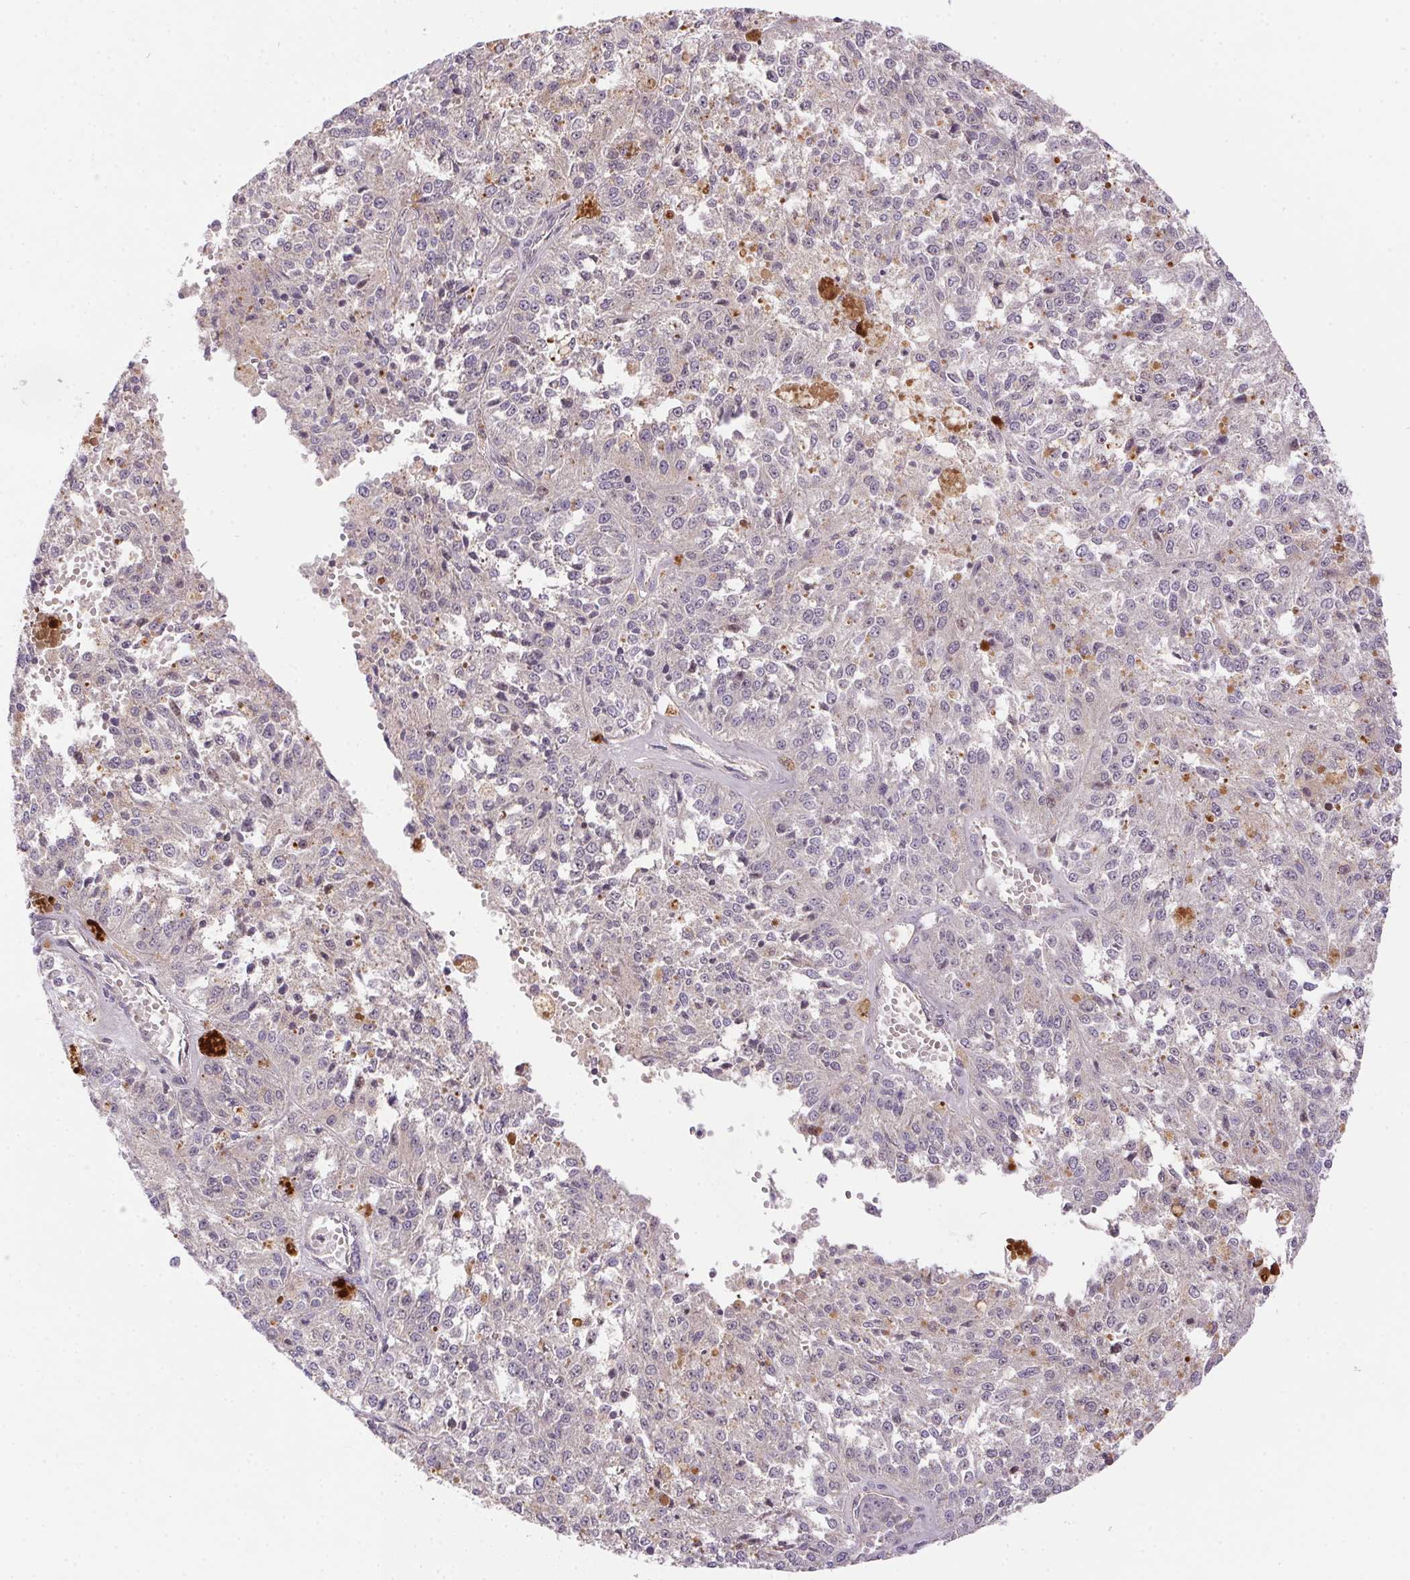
{"staining": {"intensity": "negative", "quantity": "none", "location": "none"}, "tissue": "melanoma", "cell_type": "Tumor cells", "image_type": "cancer", "snomed": [{"axis": "morphology", "description": "Malignant melanoma, Metastatic site"}, {"axis": "topography", "description": "Lymph node"}], "caption": "Human melanoma stained for a protein using IHC reveals no expression in tumor cells.", "gene": "NUDT16", "patient": {"sex": "female", "age": 64}}